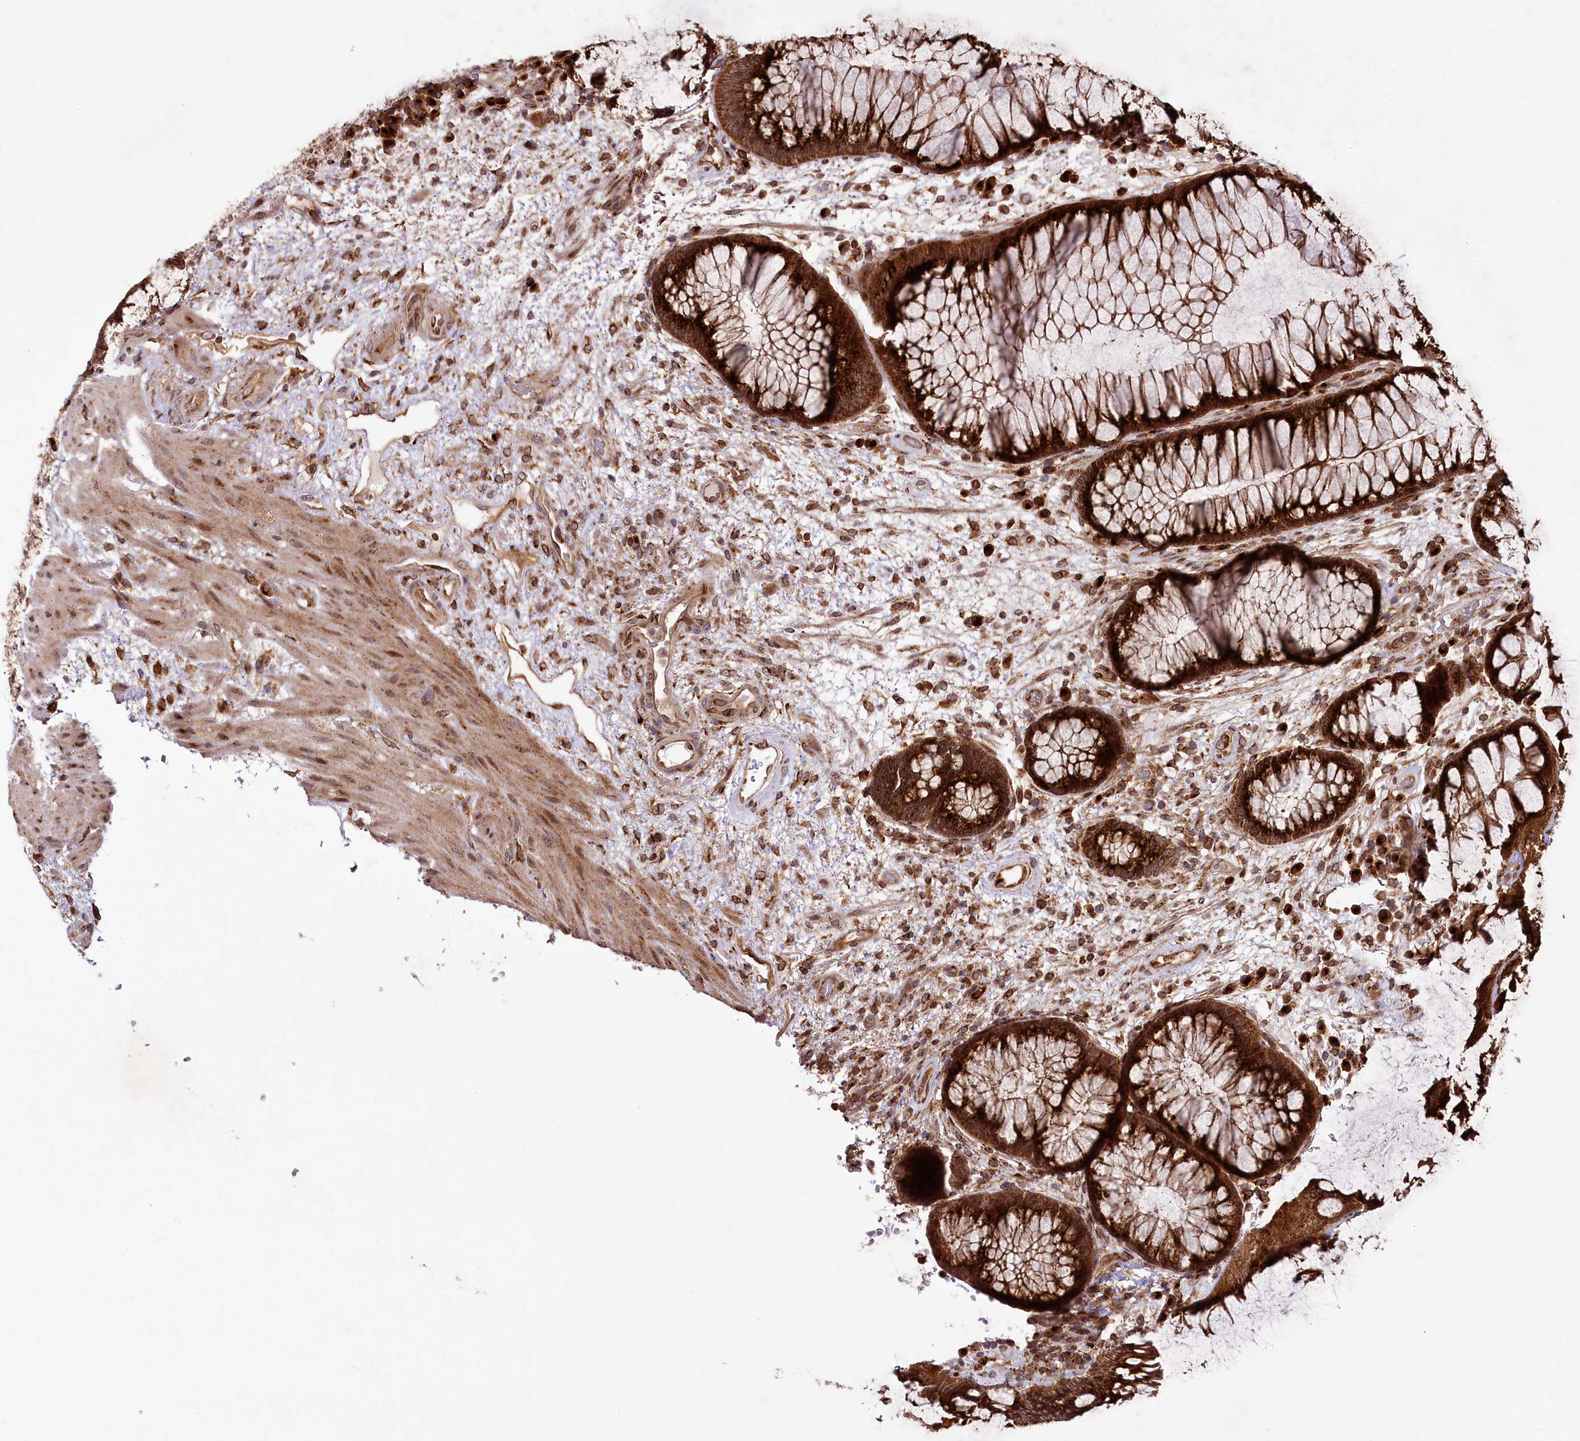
{"staining": {"intensity": "strong", "quantity": ">75%", "location": "cytoplasmic/membranous"}, "tissue": "rectum", "cell_type": "Glandular cells", "image_type": "normal", "snomed": [{"axis": "morphology", "description": "Normal tissue, NOS"}, {"axis": "topography", "description": "Rectum"}], "caption": "An IHC micrograph of normal tissue is shown. Protein staining in brown labels strong cytoplasmic/membranous positivity in rectum within glandular cells.", "gene": "COPG1", "patient": {"sex": "male", "age": 51}}